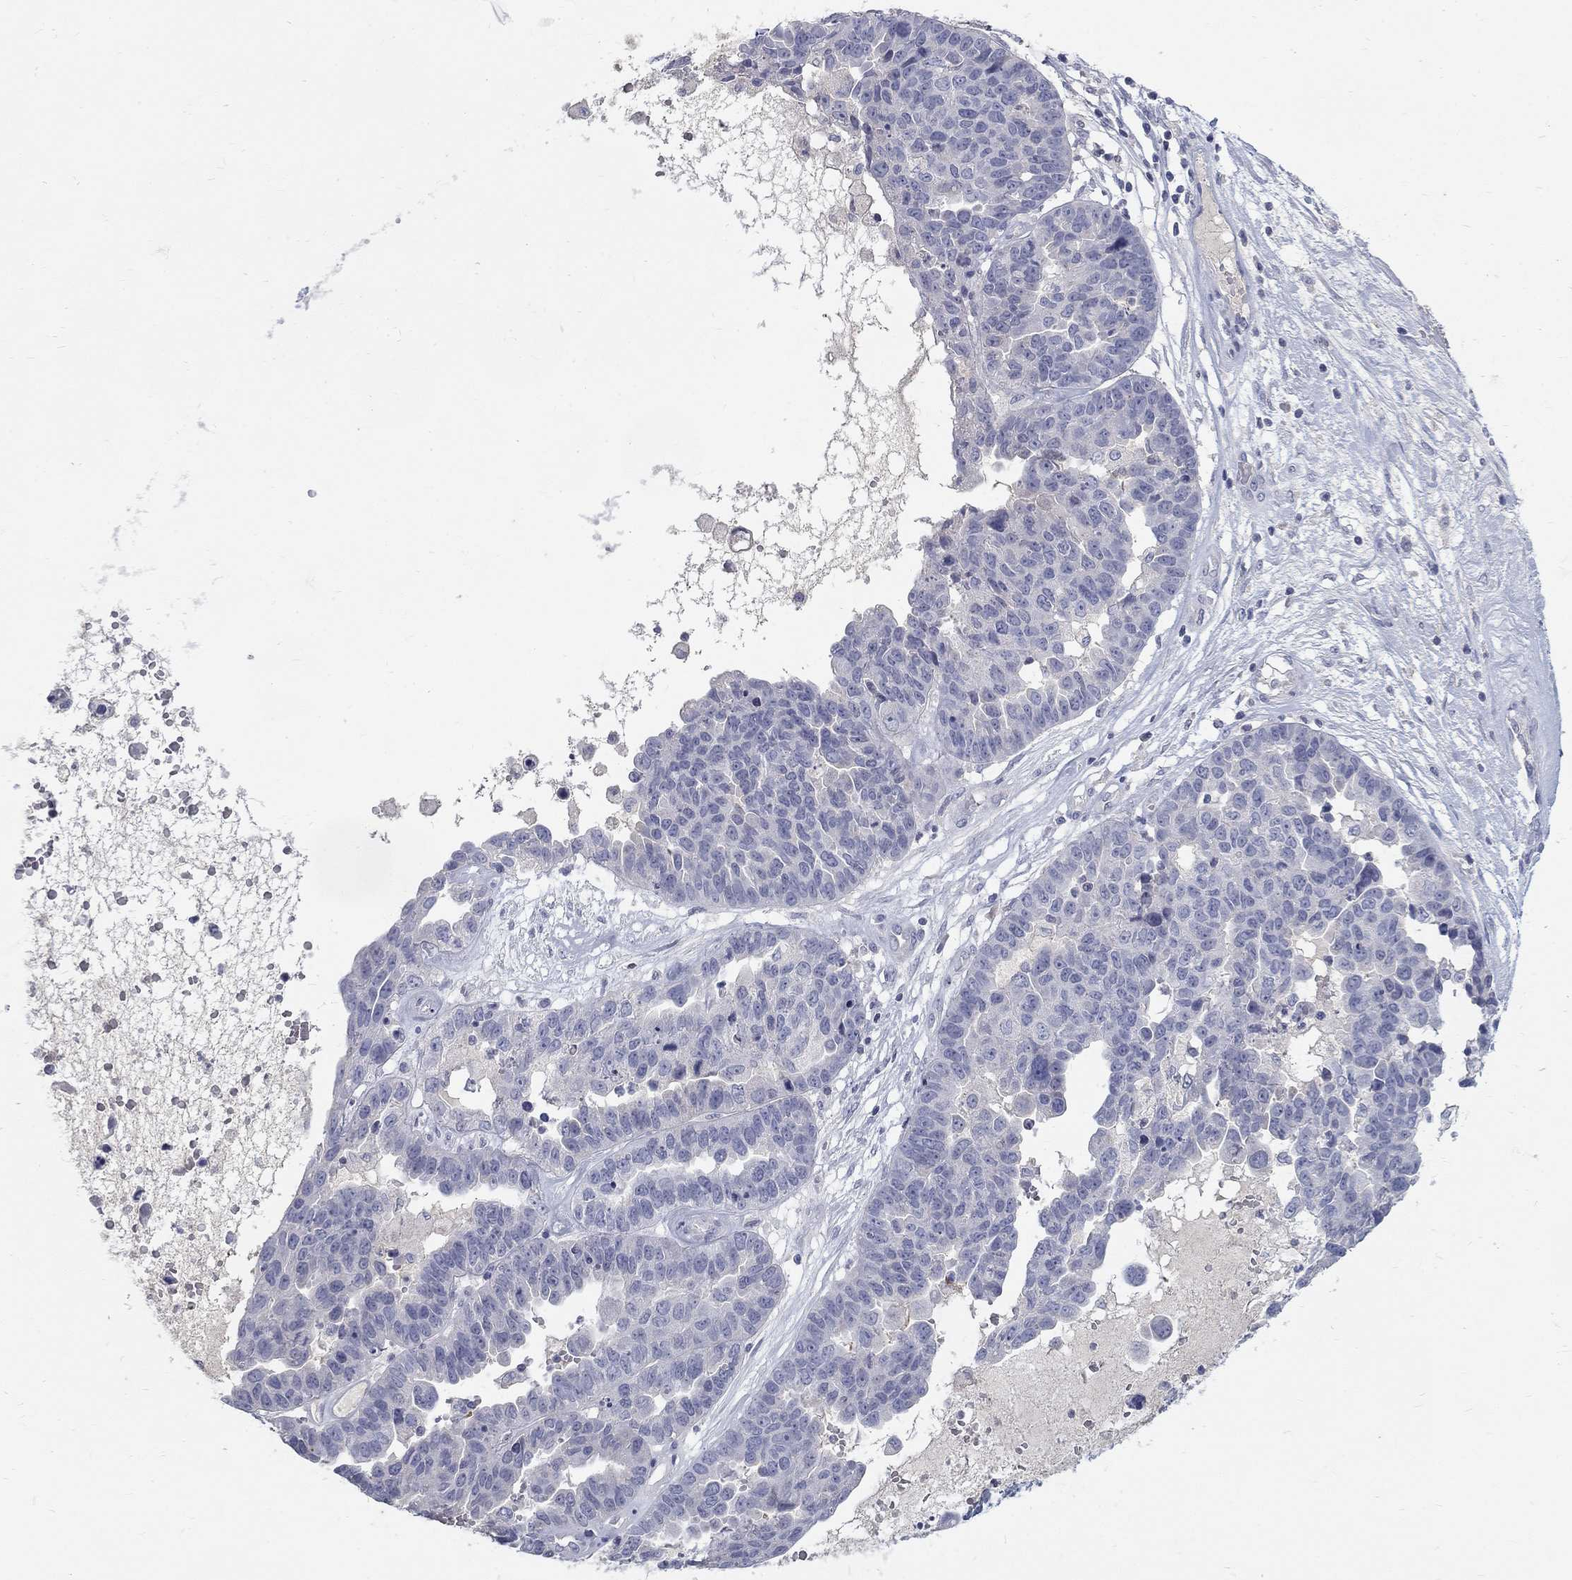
{"staining": {"intensity": "negative", "quantity": "none", "location": "none"}, "tissue": "ovarian cancer", "cell_type": "Tumor cells", "image_type": "cancer", "snomed": [{"axis": "morphology", "description": "Cystadenocarcinoma, serous, NOS"}, {"axis": "topography", "description": "Ovary"}], "caption": "The image exhibits no significant expression in tumor cells of serous cystadenocarcinoma (ovarian).", "gene": "PTH1R", "patient": {"sex": "female", "age": 87}}